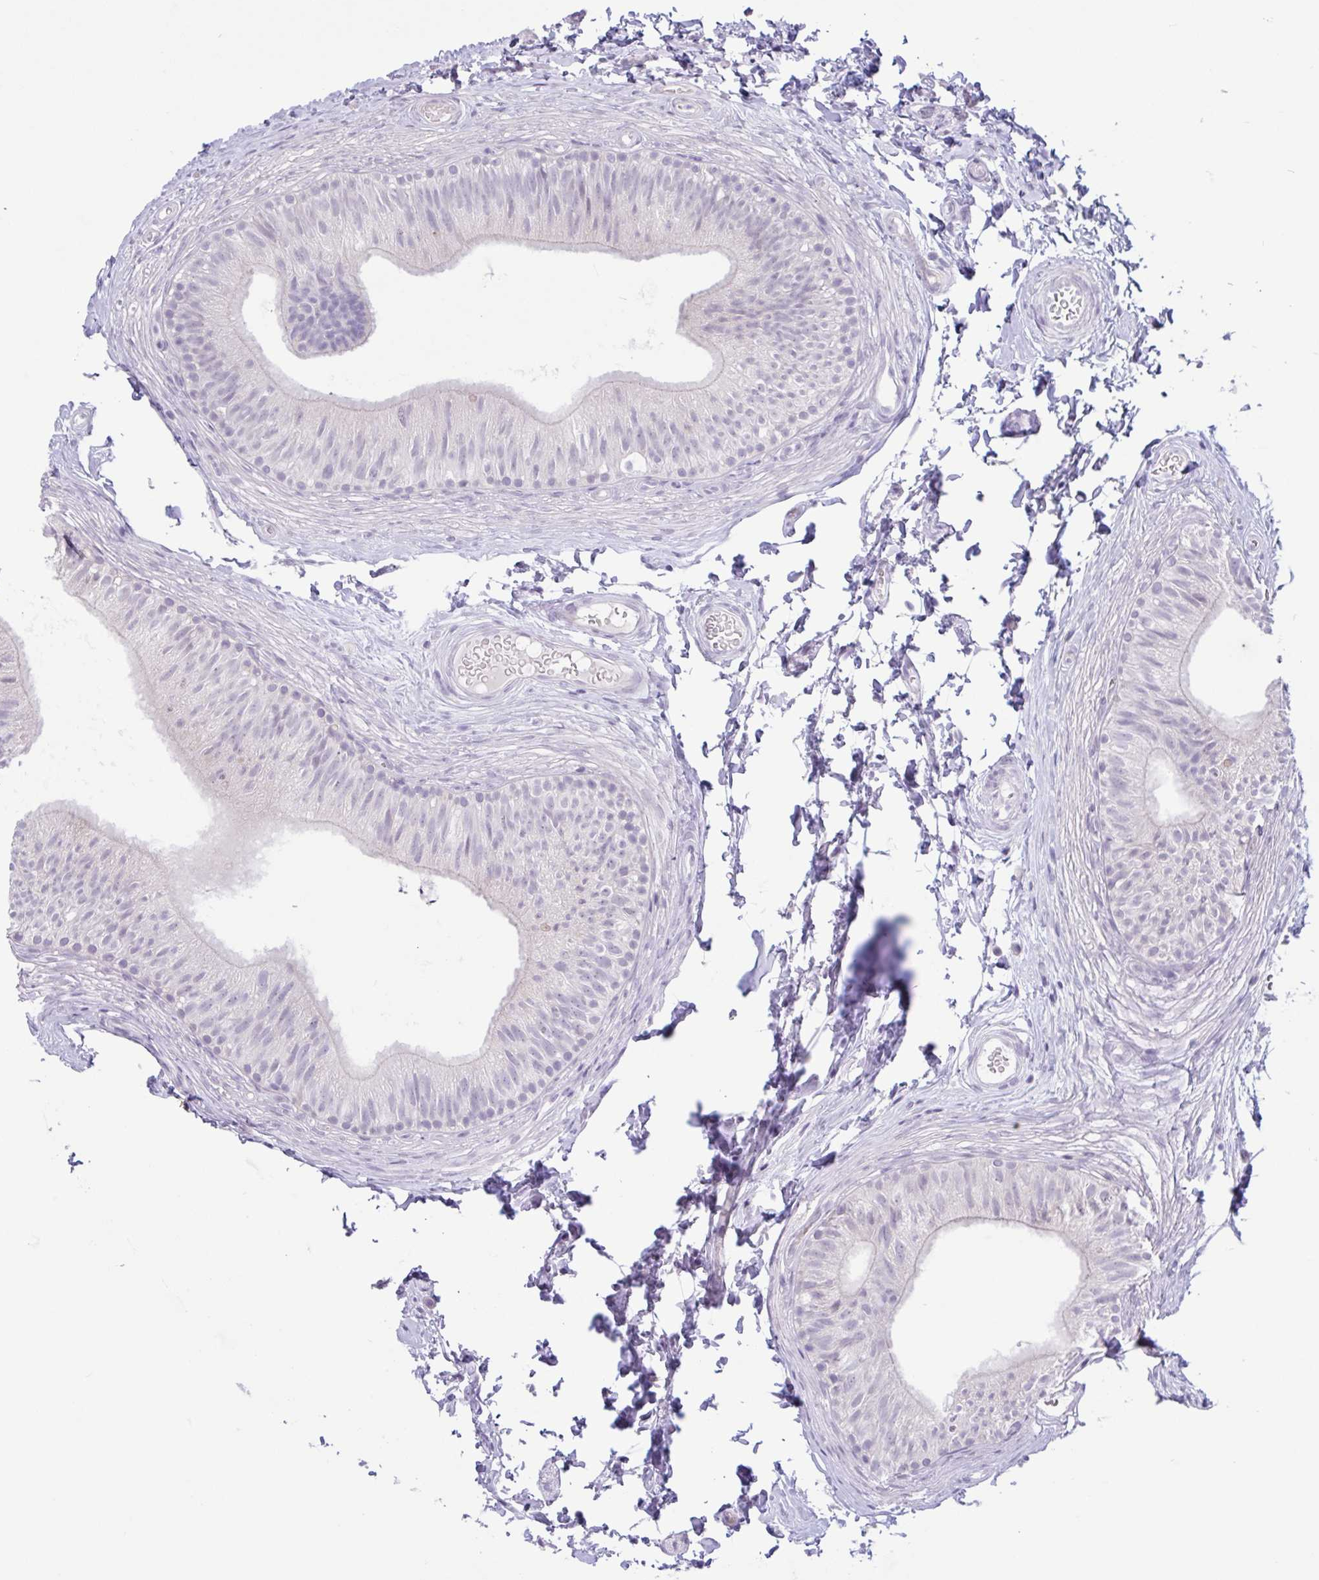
{"staining": {"intensity": "weak", "quantity": "<25%", "location": "cytoplasmic/membranous"}, "tissue": "epididymis", "cell_type": "Glandular cells", "image_type": "normal", "snomed": [{"axis": "morphology", "description": "Normal tissue, NOS"}, {"axis": "topography", "description": "Epididymis, spermatic cord, NOS"}, {"axis": "topography", "description": "Epididymis"}, {"axis": "topography", "description": "Peripheral nerve tissue"}], "caption": "Immunohistochemistry histopathology image of unremarkable epididymis: human epididymis stained with DAB (3,3'-diaminobenzidine) displays no significant protein staining in glandular cells. Brightfield microscopy of immunohistochemistry stained with DAB (3,3'-diaminobenzidine) (brown) and hematoxylin (blue), captured at high magnification.", "gene": "CTSE", "patient": {"sex": "male", "age": 29}}